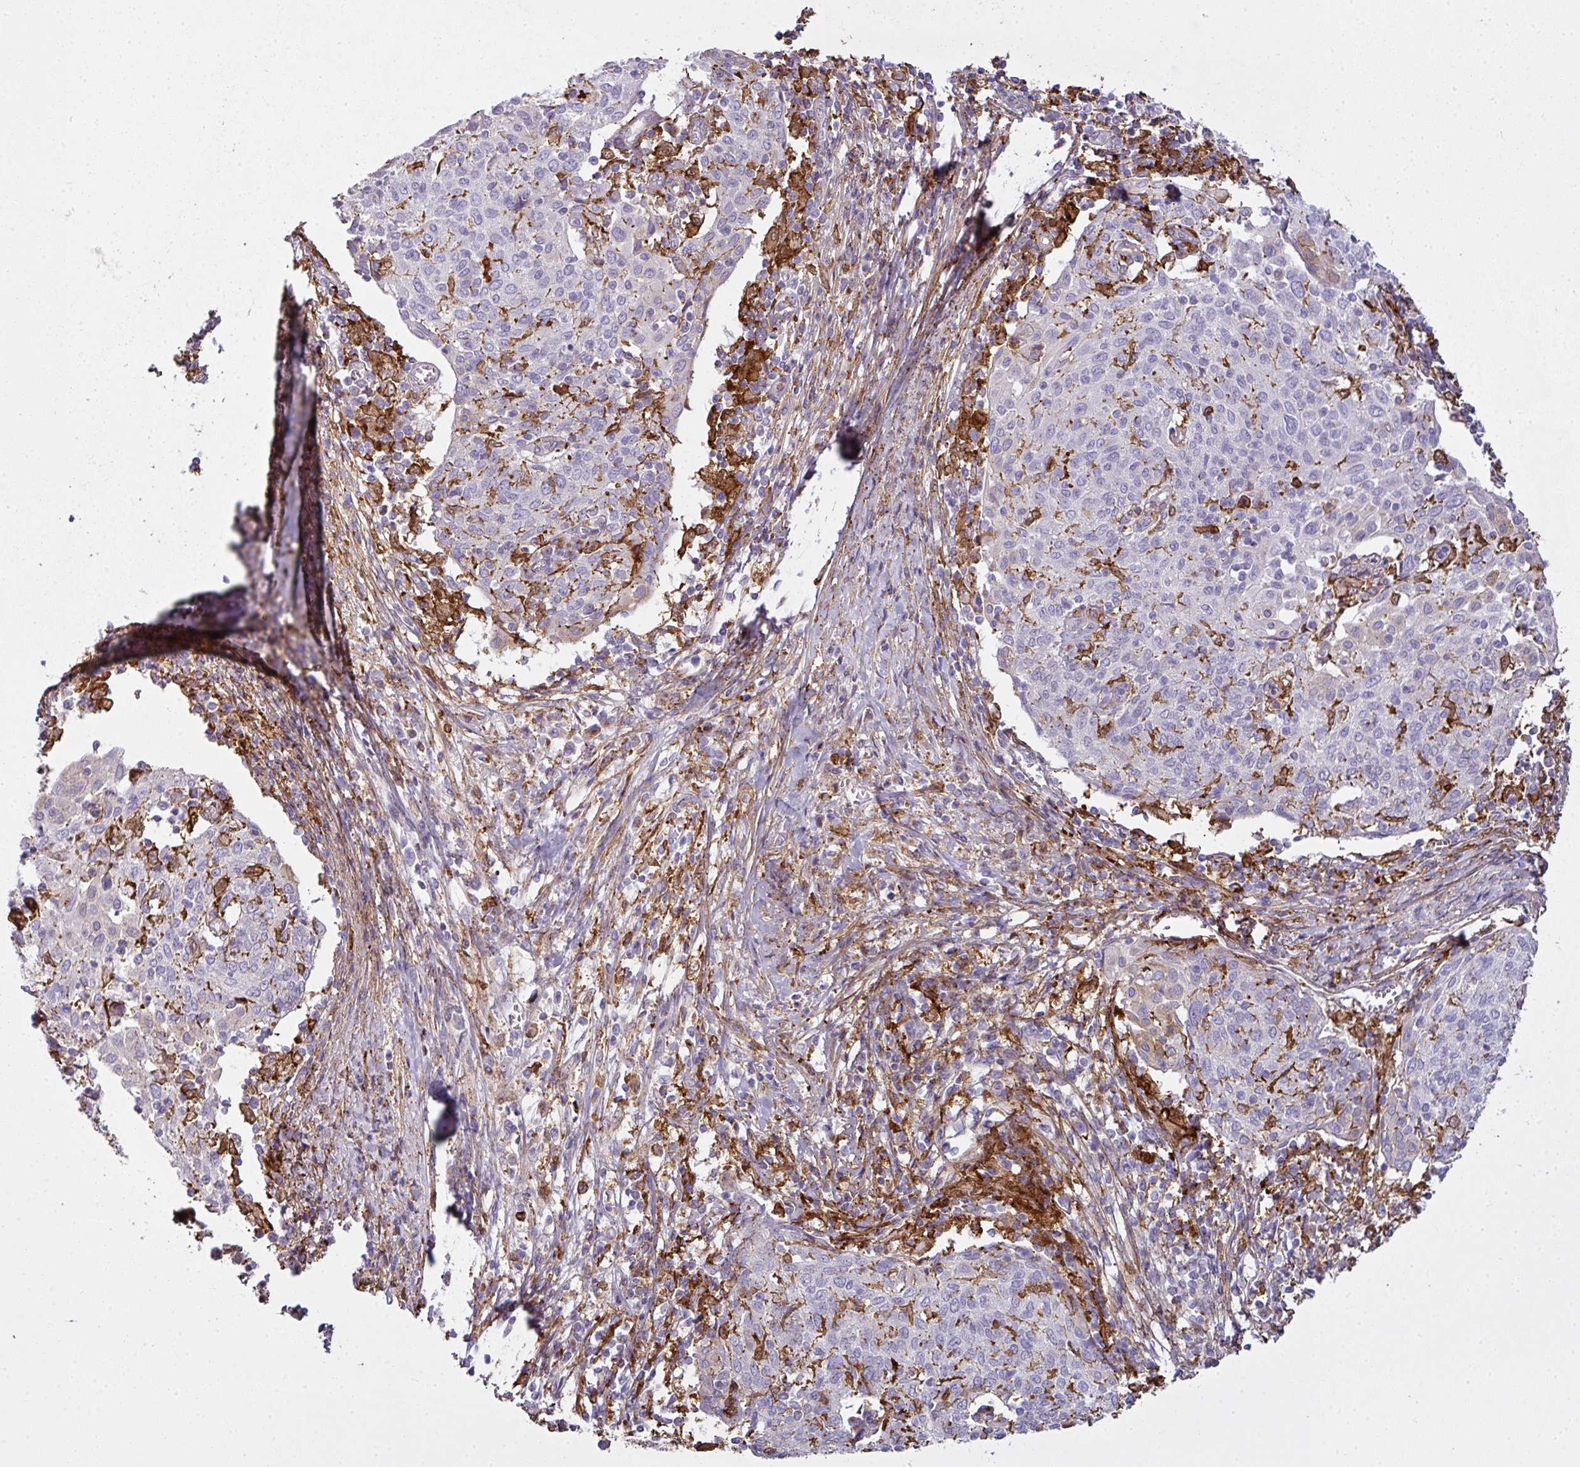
{"staining": {"intensity": "negative", "quantity": "none", "location": "none"}, "tissue": "cervical cancer", "cell_type": "Tumor cells", "image_type": "cancer", "snomed": [{"axis": "morphology", "description": "Squamous cell carcinoma, NOS"}, {"axis": "topography", "description": "Cervix"}], "caption": "Human cervical cancer (squamous cell carcinoma) stained for a protein using immunohistochemistry (IHC) exhibits no staining in tumor cells.", "gene": "COL8A1", "patient": {"sex": "female", "age": 52}}